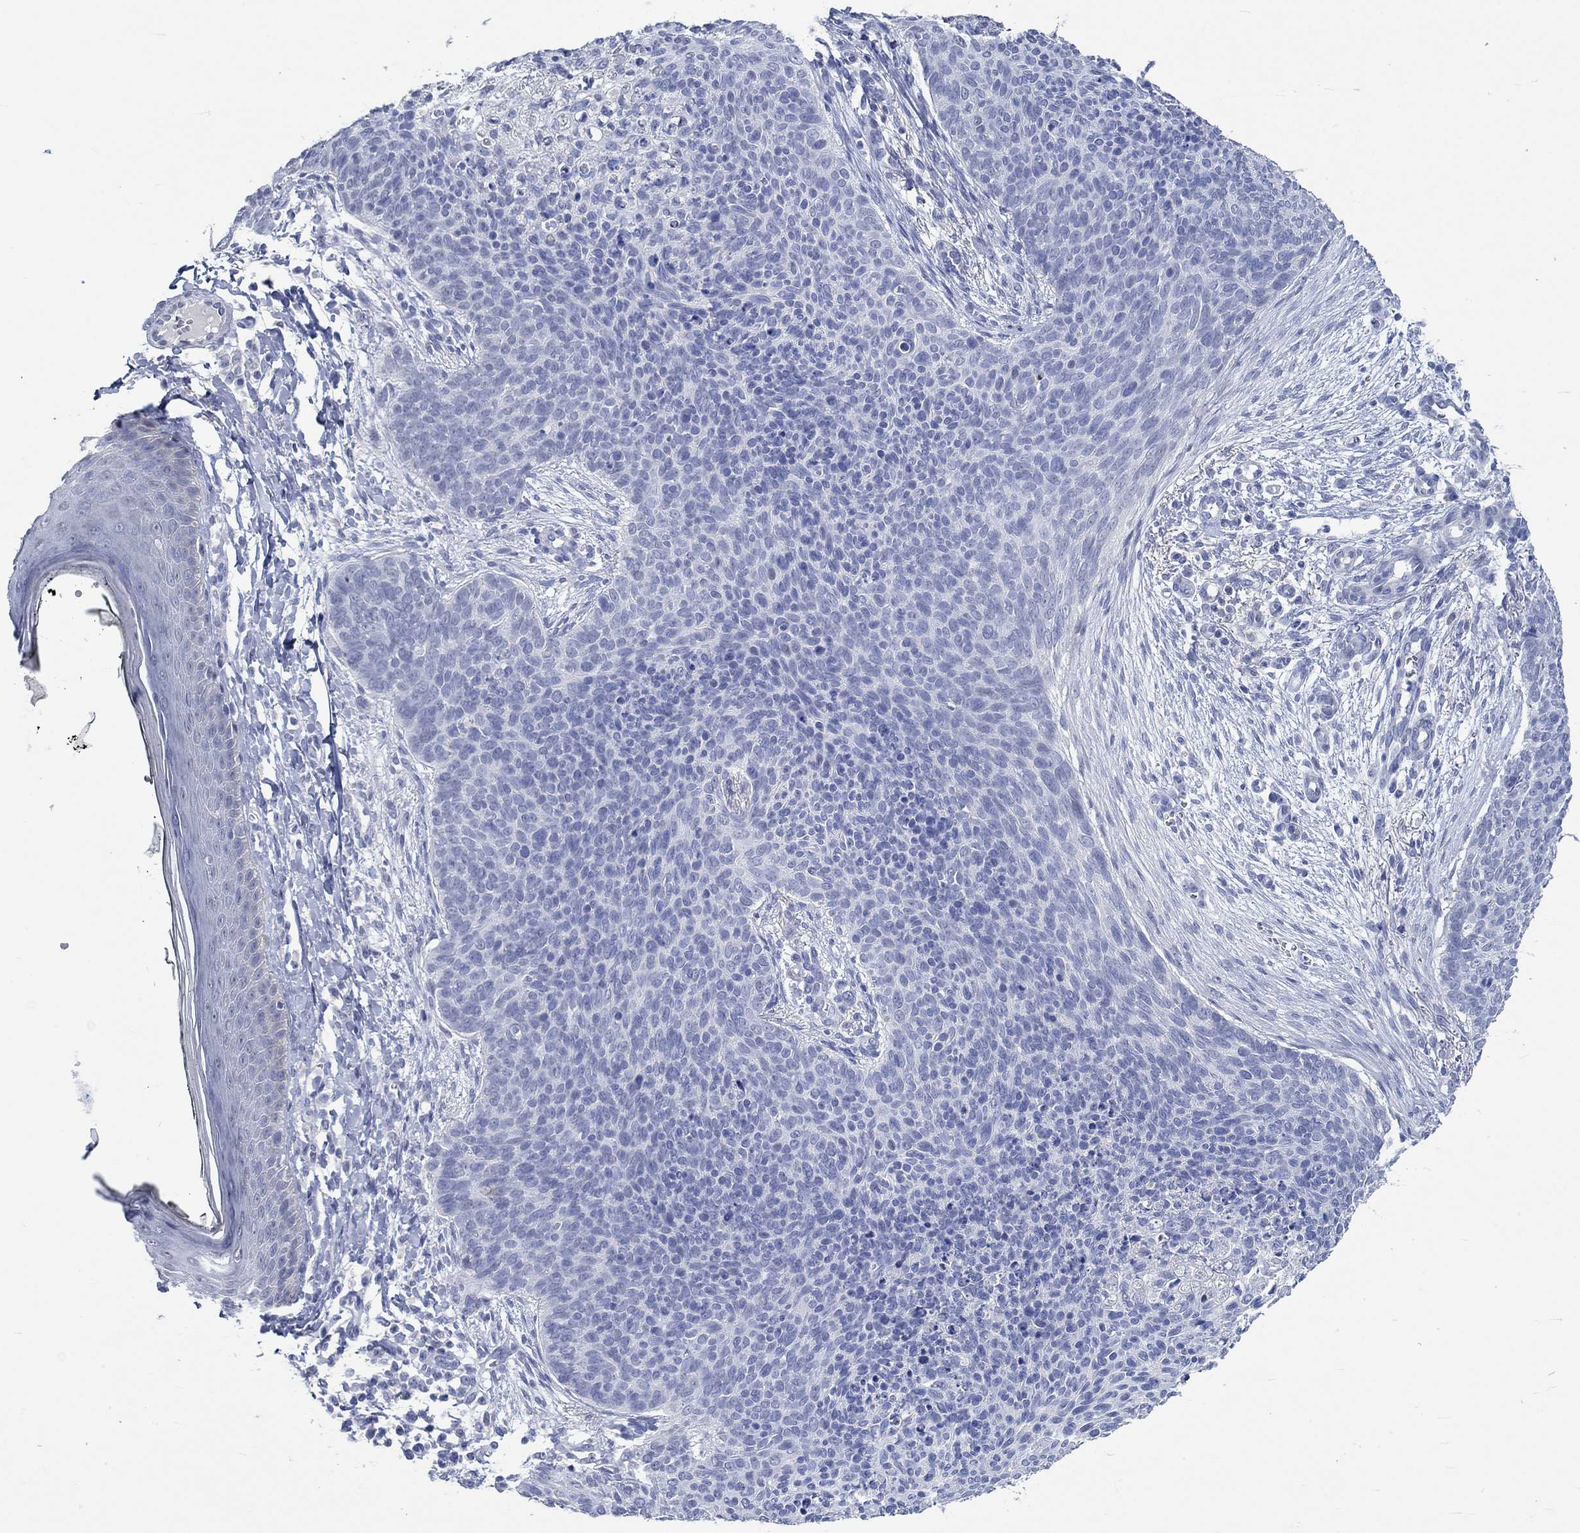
{"staining": {"intensity": "negative", "quantity": "none", "location": "none"}, "tissue": "skin cancer", "cell_type": "Tumor cells", "image_type": "cancer", "snomed": [{"axis": "morphology", "description": "Basal cell carcinoma"}, {"axis": "topography", "description": "Skin"}], "caption": "There is no significant staining in tumor cells of basal cell carcinoma (skin). The staining was performed using DAB to visualize the protein expression in brown, while the nuclei were stained in blue with hematoxylin (Magnification: 20x).", "gene": "C4orf47", "patient": {"sex": "male", "age": 64}}